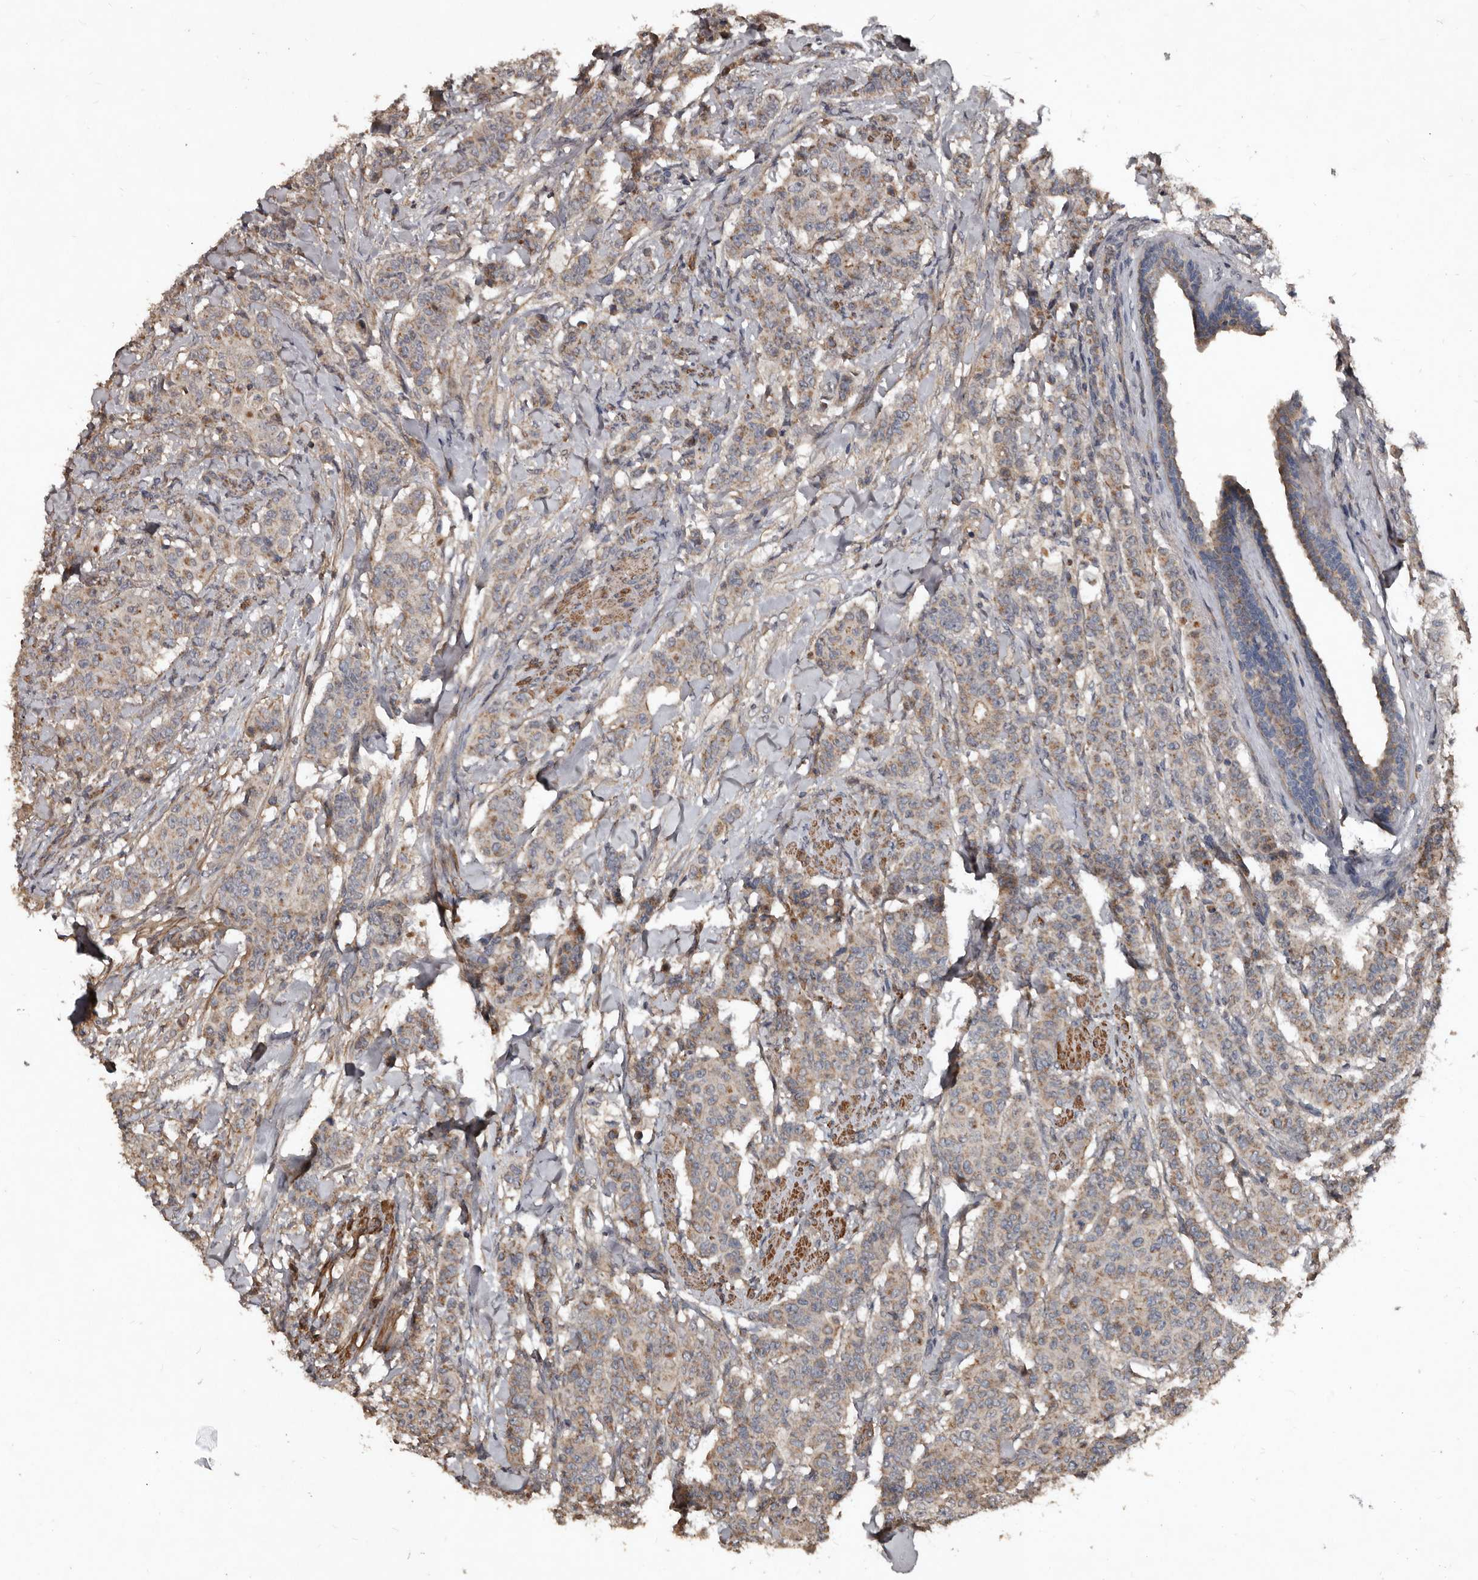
{"staining": {"intensity": "weak", "quantity": "25%-75%", "location": "cytoplasmic/membranous"}, "tissue": "breast cancer", "cell_type": "Tumor cells", "image_type": "cancer", "snomed": [{"axis": "morphology", "description": "Duct carcinoma"}, {"axis": "topography", "description": "Breast"}], "caption": "High-power microscopy captured an IHC micrograph of breast cancer, revealing weak cytoplasmic/membranous positivity in about 25%-75% of tumor cells.", "gene": "GREB1", "patient": {"sex": "female", "age": 40}}